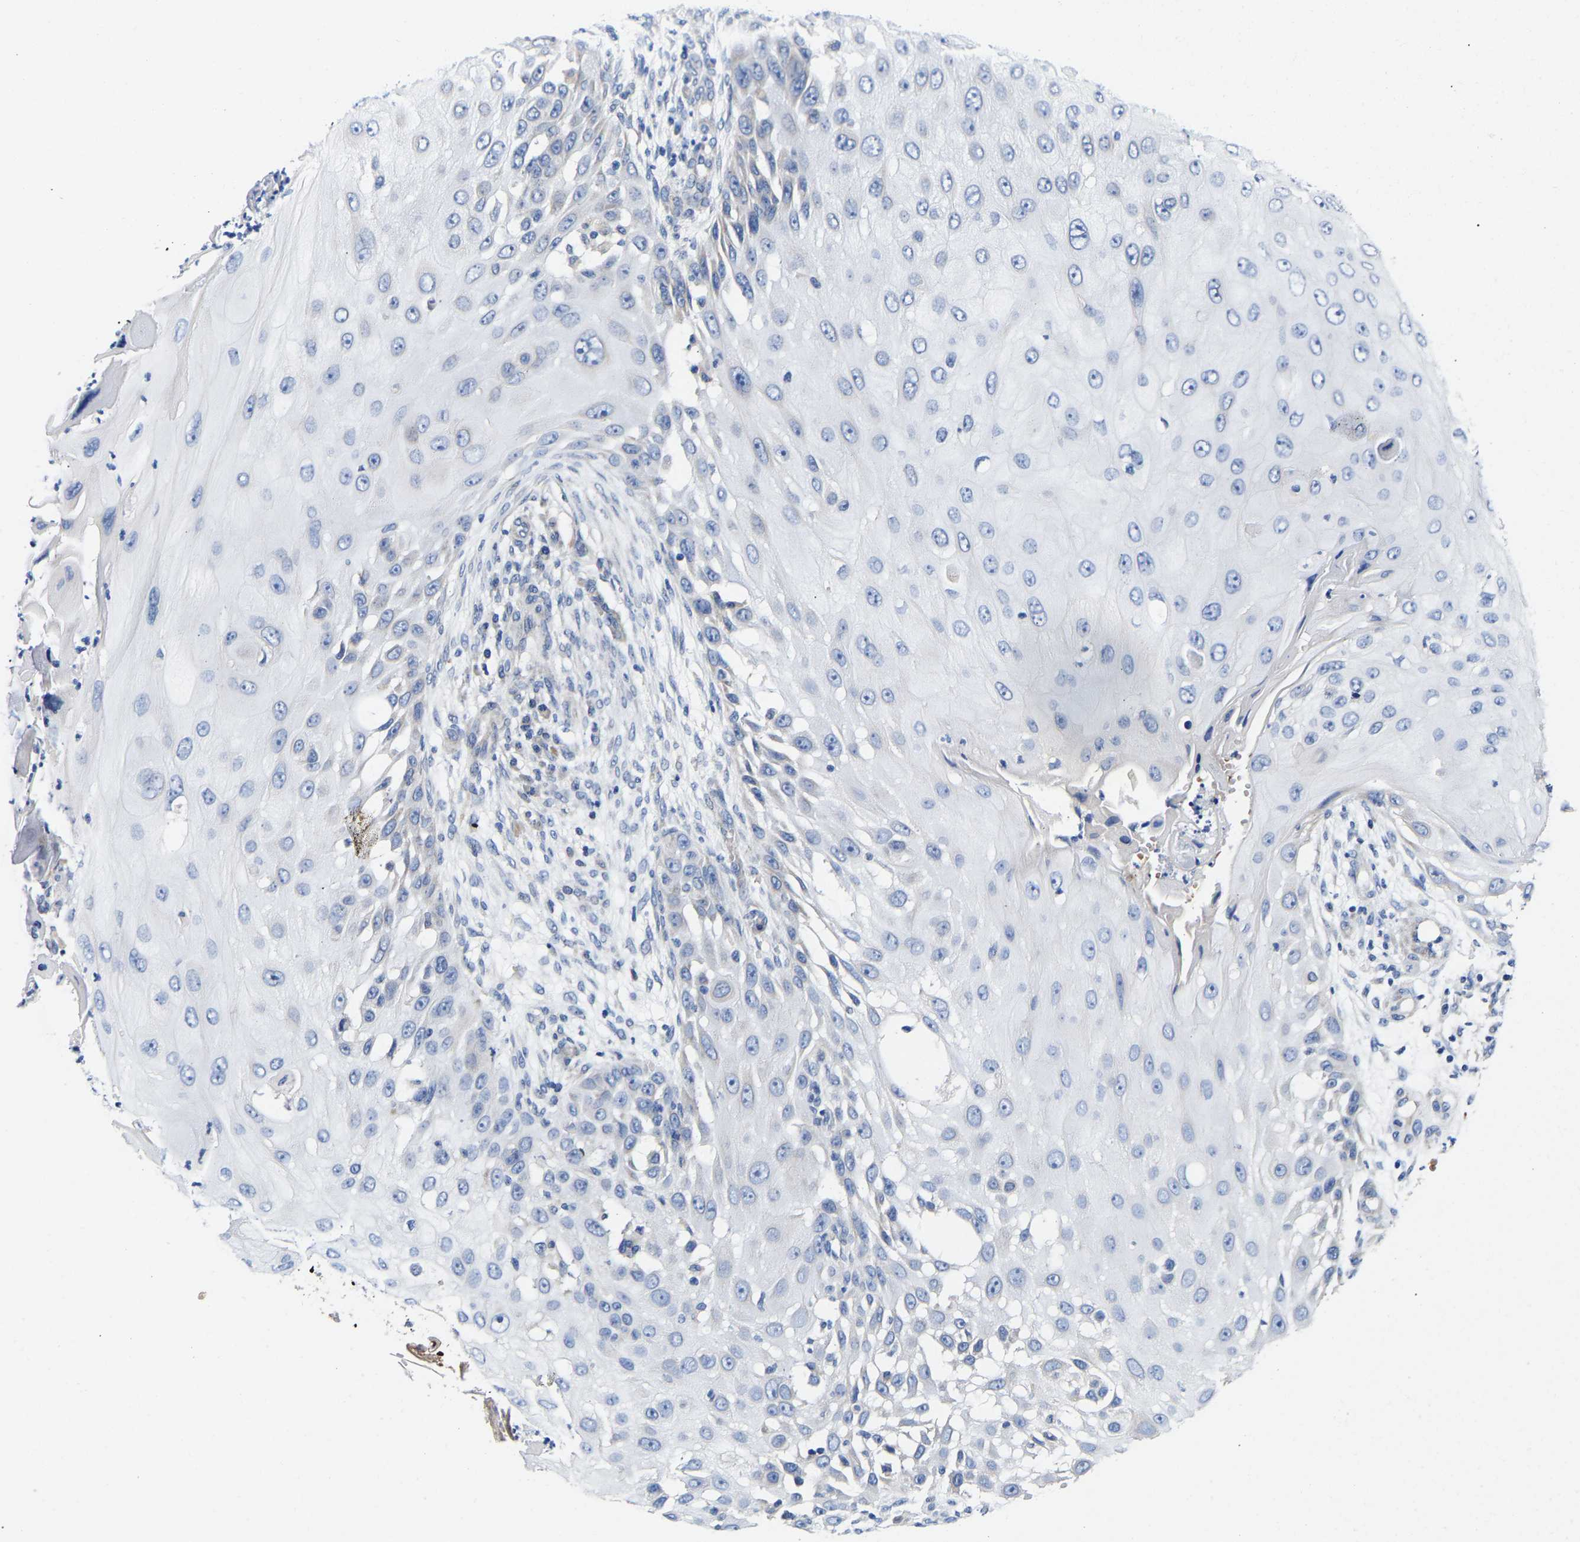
{"staining": {"intensity": "negative", "quantity": "none", "location": "none"}, "tissue": "skin cancer", "cell_type": "Tumor cells", "image_type": "cancer", "snomed": [{"axis": "morphology", "description": "Squamous cell carcinoma, NOS"}, {"axis": "topography", "description": "Skin"}], "caption": "An IHC image of skin squamous cell carcinoma is shown. There is no staining in tumor cells of skin squamous cell carcinoma.", "gene": "RINT1", "patient": {"sex": "female", "age": 44}}